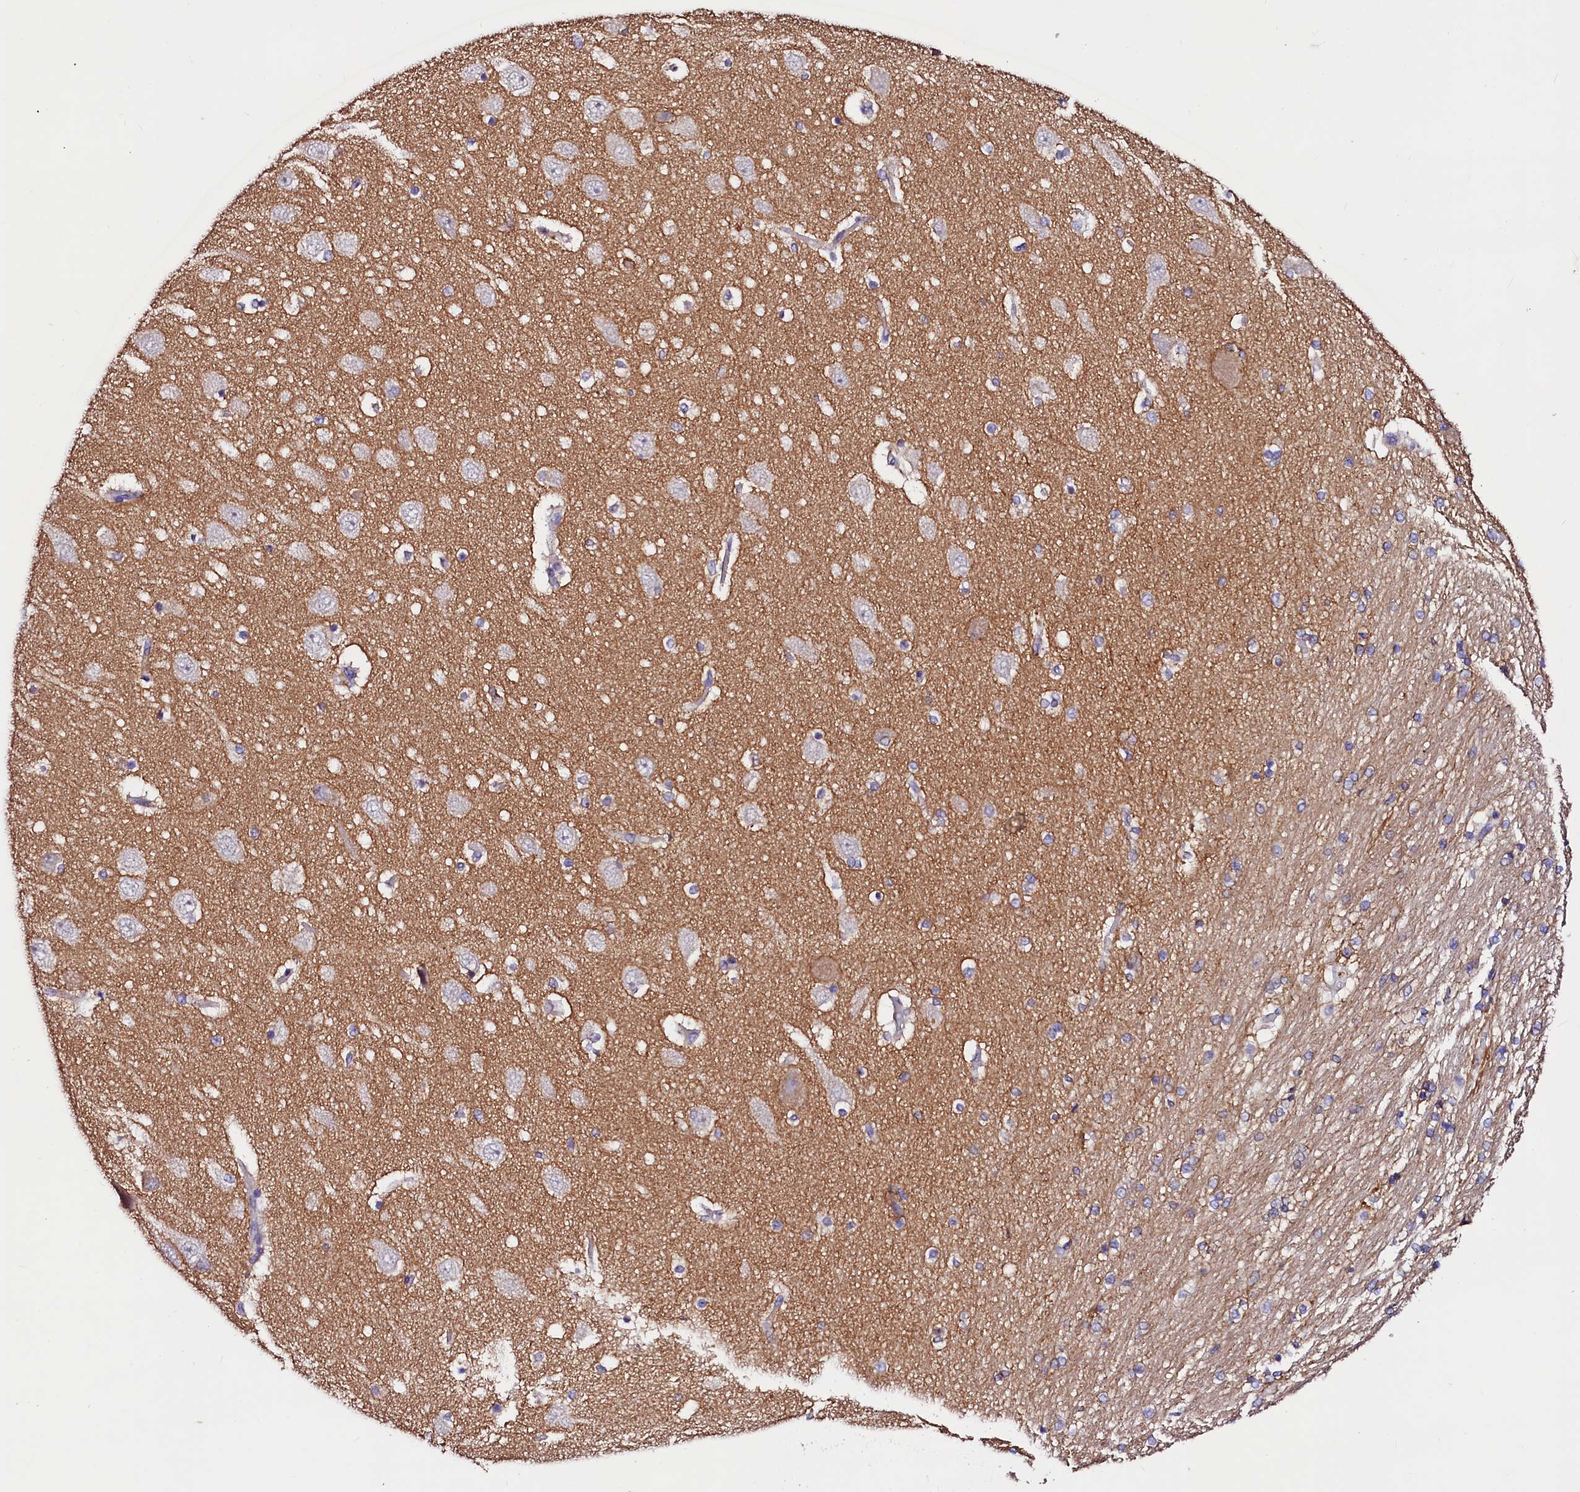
{"staining": {"intensity": "negative", "quantity": "none", "location": "none"}, "tissue": "hippocampus", "cell_type": "Glial cells", "image_type": "normal", "snomed": [{"axis": "morphology", "description": "Normal tissue, NOS"}, {"axis": "topography", "description": "Hippocampus"}], "caption": "The image demonstrates no significant positivity in glial cells of hippocampus.", "gene": "NALF1", "patient": {"sex": "female", "age": 54}}